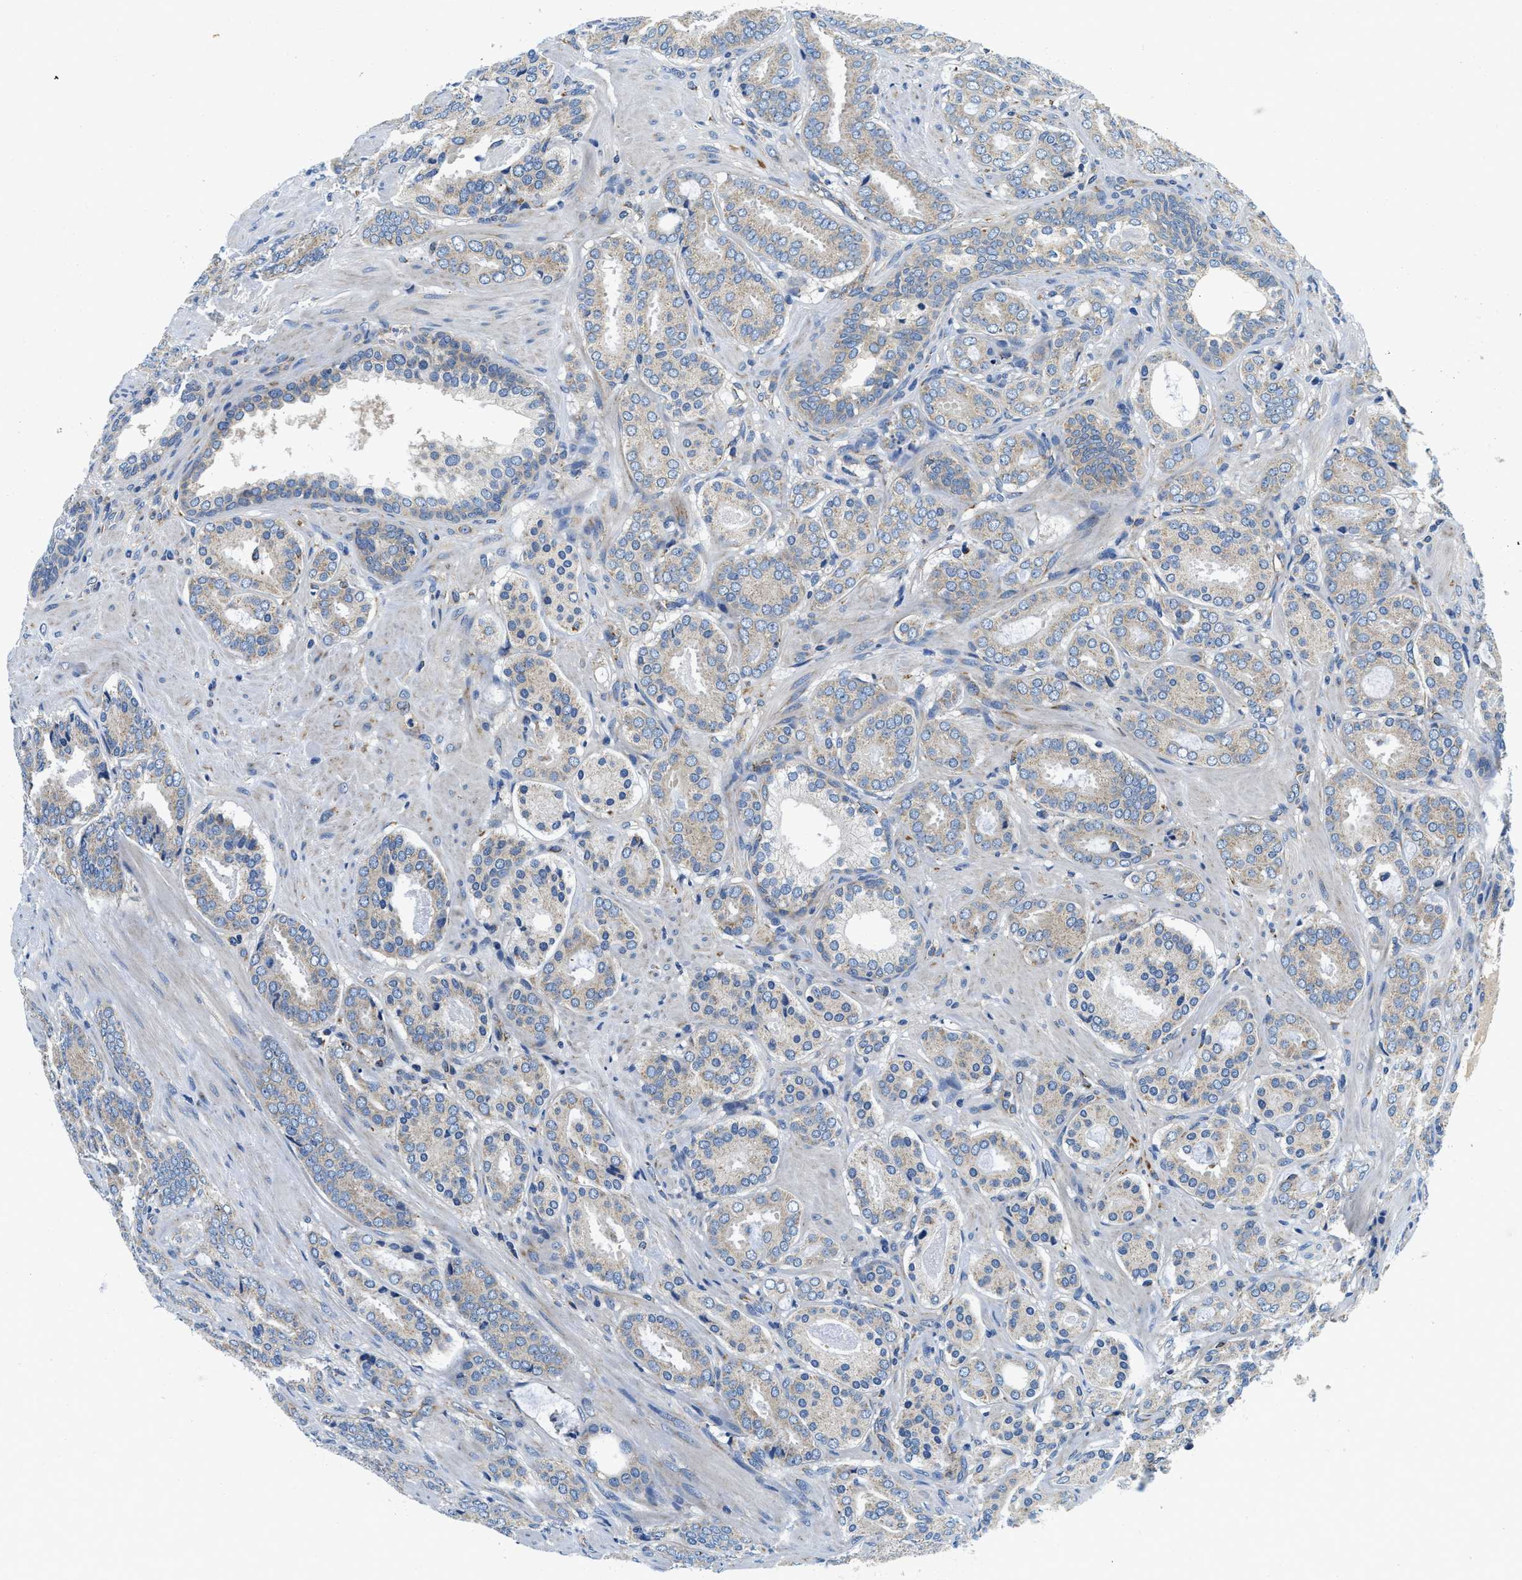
{"staining": {"intensity": "weak", "quantity": "<25%", "location": "cytoplasmic/membranous"}, "tissue": "prostate cancer", "cell_type": "Tumor cells", "image_type": "cancer", "snomed": [{"axis": "morphology", "description": "Adenocarcinoma, Low grade"}, {"axis": "topography", "description": "Prostate"}], "caption": "This is an immunohistochemistry histopathology image of human prostate adenocarcinoma (low-grade). There is no staining in tumor cells.", "gene": "SAMD4B", "patient": {"sex": "male", "age": 69}}